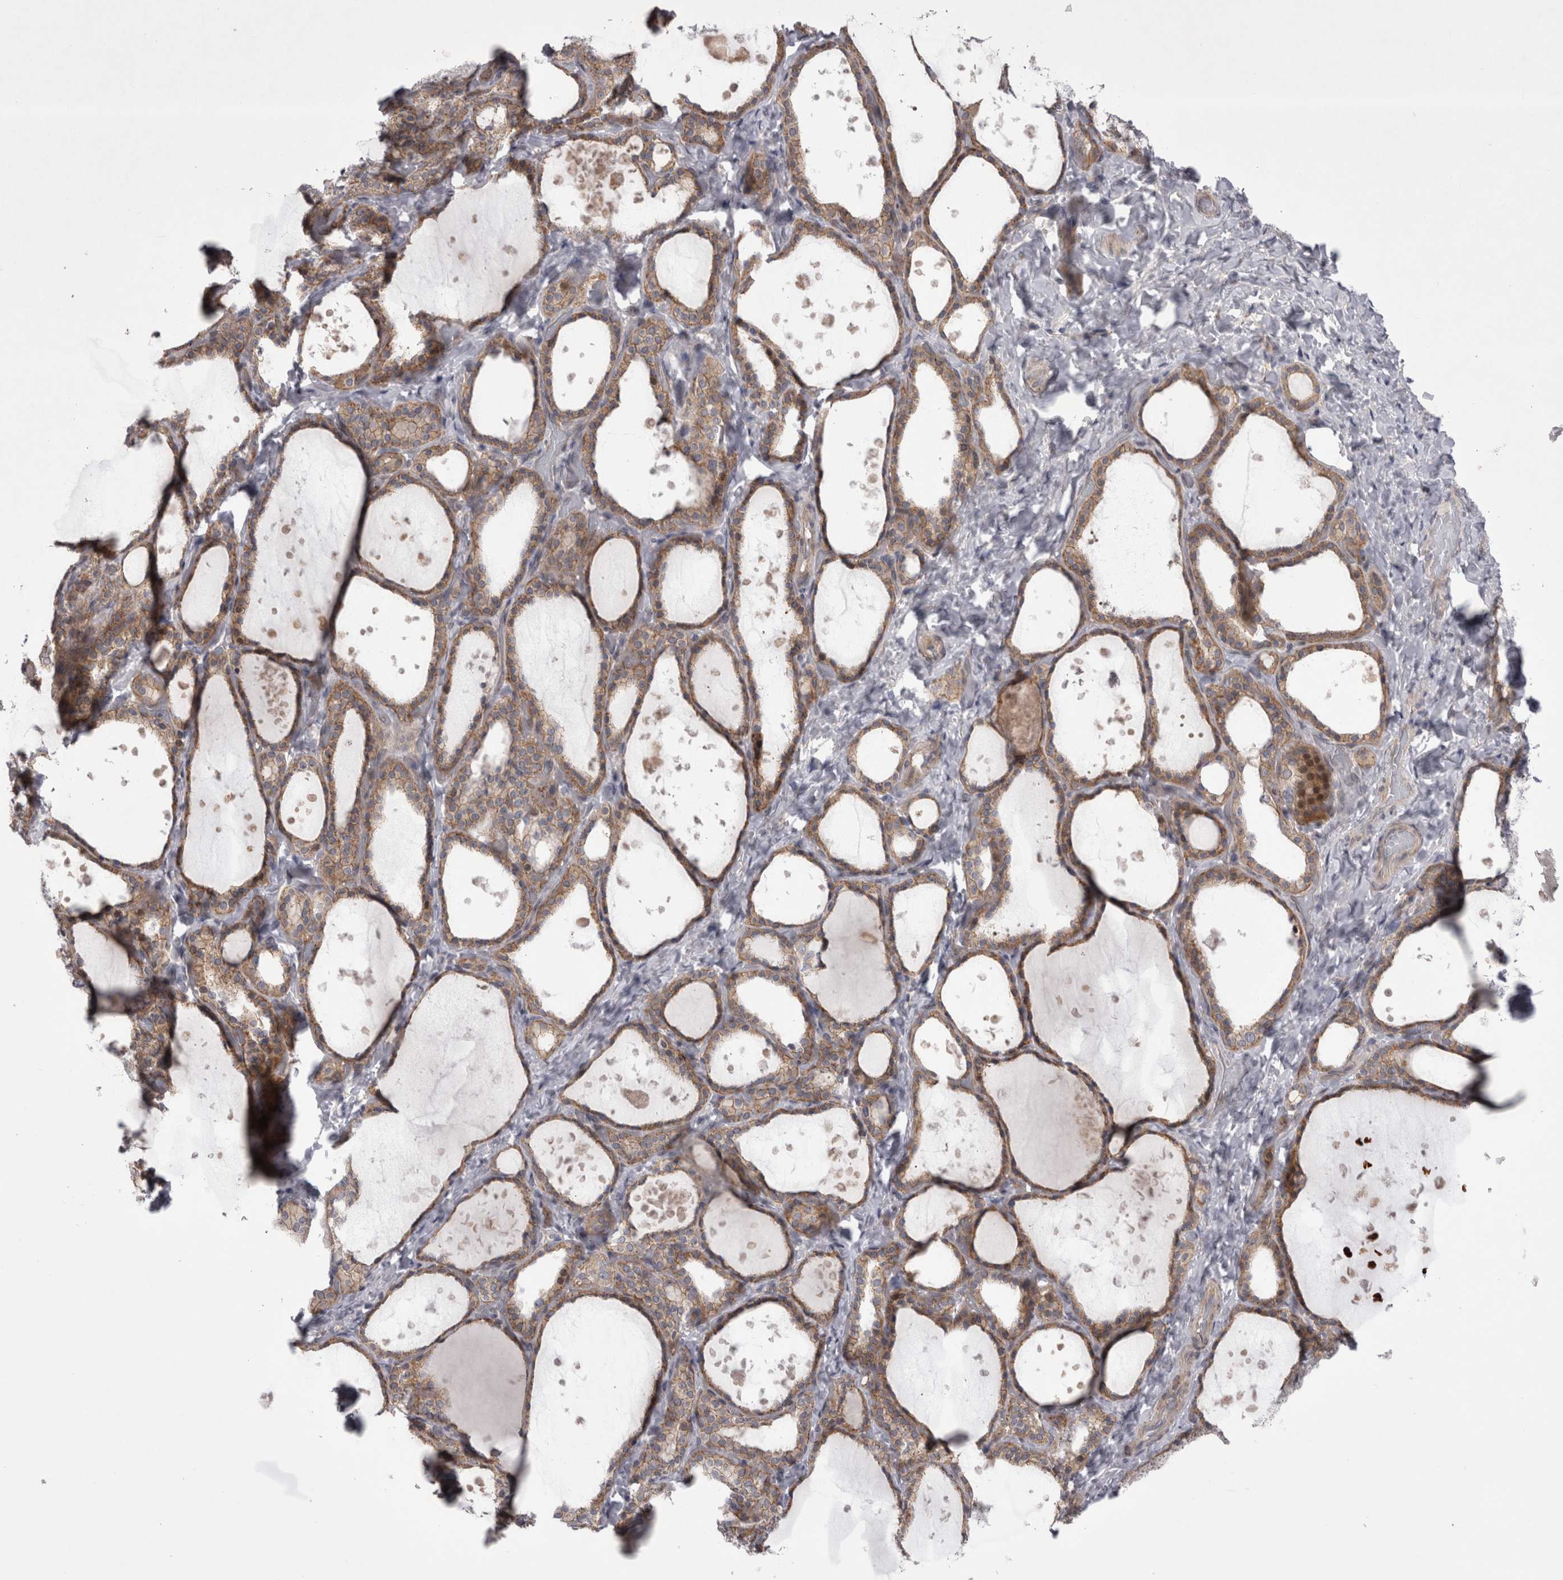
{"staining": {"intensity": "moderate", "quantity": ">75%", "location": "cytoplasmic/membranous"}, "tissue": "thyroid gland", "cell_type": "Glandular cells", "image_type": "normal", "snomed": [{"axis": "morphology", "description": "Normal tissue, NOS"}, {"axis": "topography", "description": "Thyroid gland"}], "caption": "This histopathology image exhibits immunohistochemistry staining of benign human thyroid gland, with medium moderate cytoplasmic/membranous positivity in approximately >75% of glandular cells.", "gene": "NENF", "patient": {"sex": "female", "age": 44}}